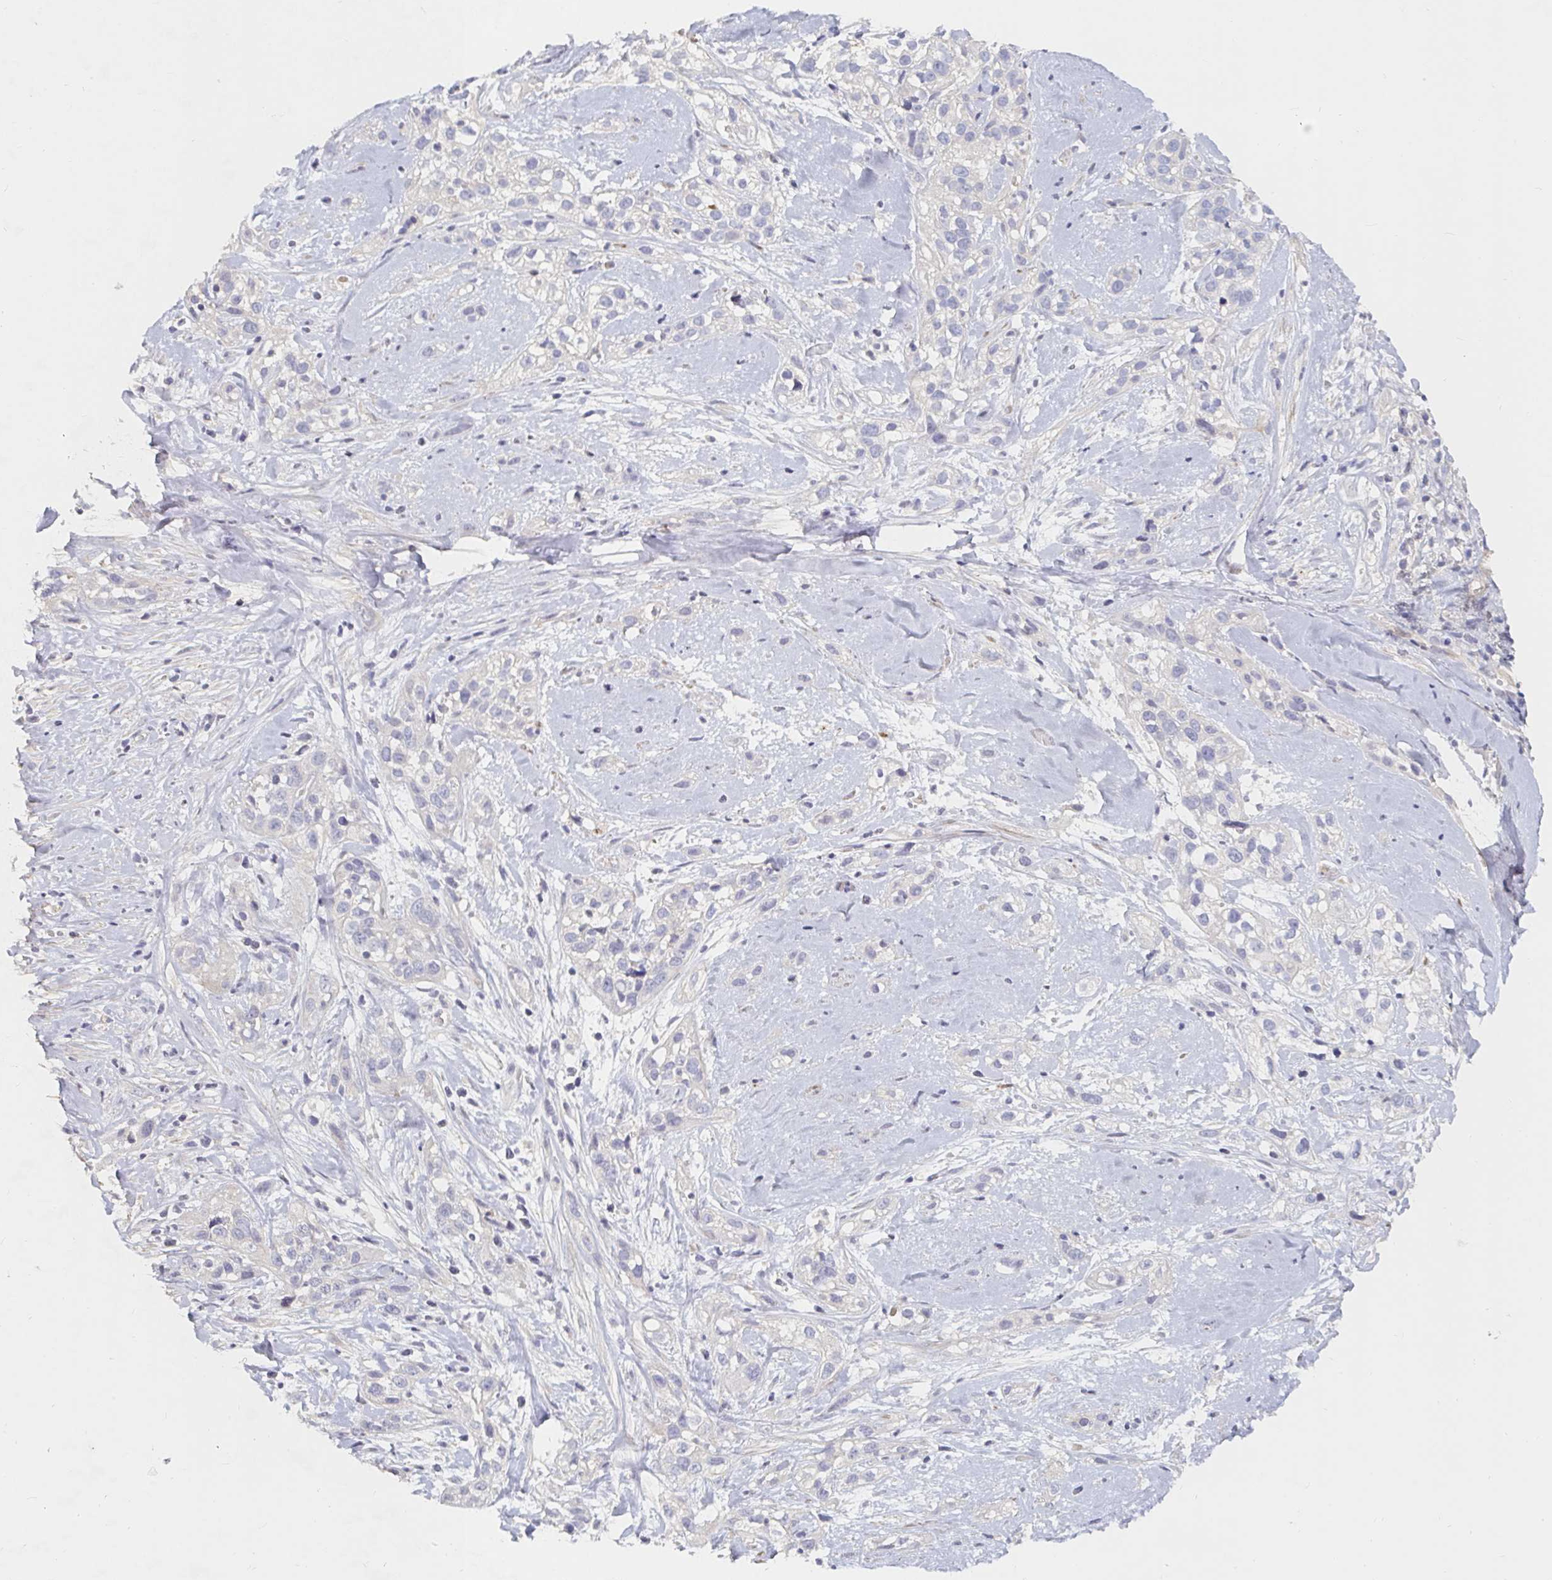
{"staining": {"intensity": "negative", "quantity": "none", "location": "none"}, "tissue": "skin cancer", "cell_type": "Tumor cells", "image_type": "cancer", "snomed": [{"axis": "morphology", "description": "Squamous cell carcinoma, NOS"}, {"axis": "topography", "description": "Skin"}], "caption": "This micrograph is of skin squamous cell carcinoma stained with IHC to label a protein in brown with the nuclei are counter-stained blue. There is no positivity in tumor cells.", "gene": "NME9", "patient": {"sex": "male", "age": 82}}